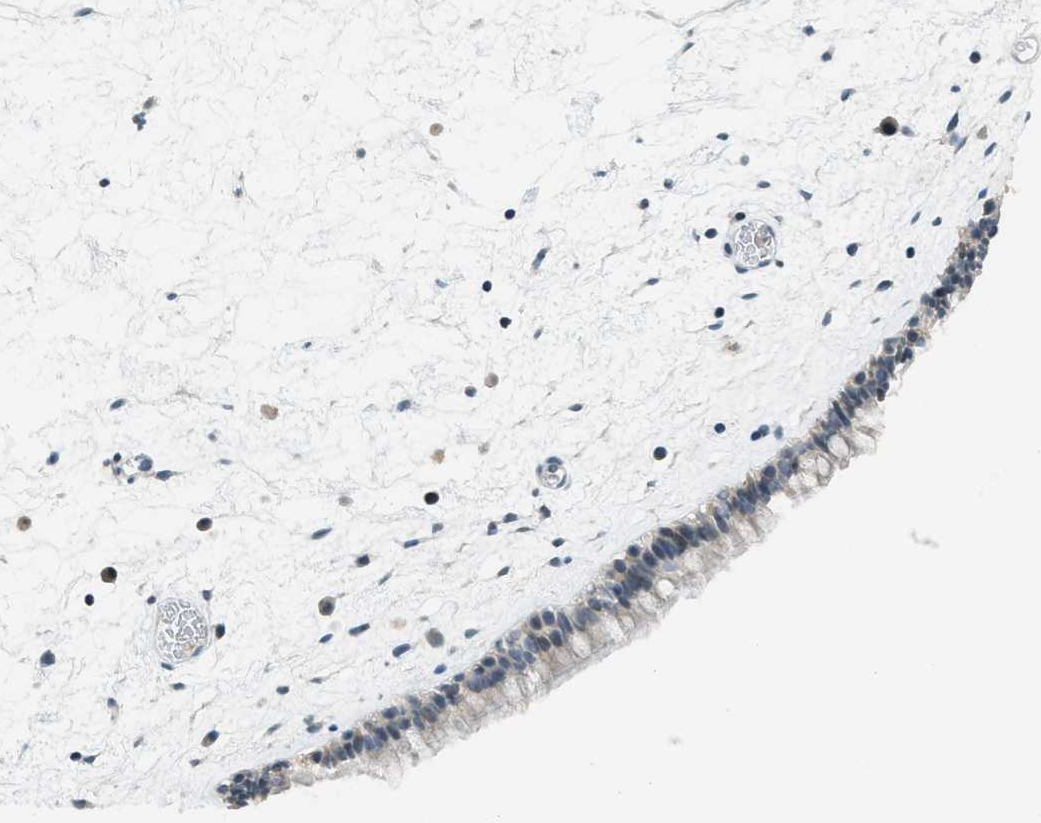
{"staining": {"intensity": "weak", "quantity": "<25%", "location": "cytoplasmic/membranous,nuclear"}, "tissue": "nasopharynx", "cell_type": "Respiratory epithelial cells", "image_type": "normal", "snomed": [{"axis": "morphology", "description": "Normal tissue, NOS"}, {"axis": "morphology", "description": "Inflammation, NOS"}, {"axis": "topography", "description": "Nasopharynx"}], "caption": "High power microscopy histopathology image of an immunohistochemistry (IHC) micrograph of normal nasopharynx, revealing no significant positivity in respiratory epithelial cells. Nuclei are stained in blue.", "gene": "TXNDC2", "patient": {"sex": "male", "age": 48}}